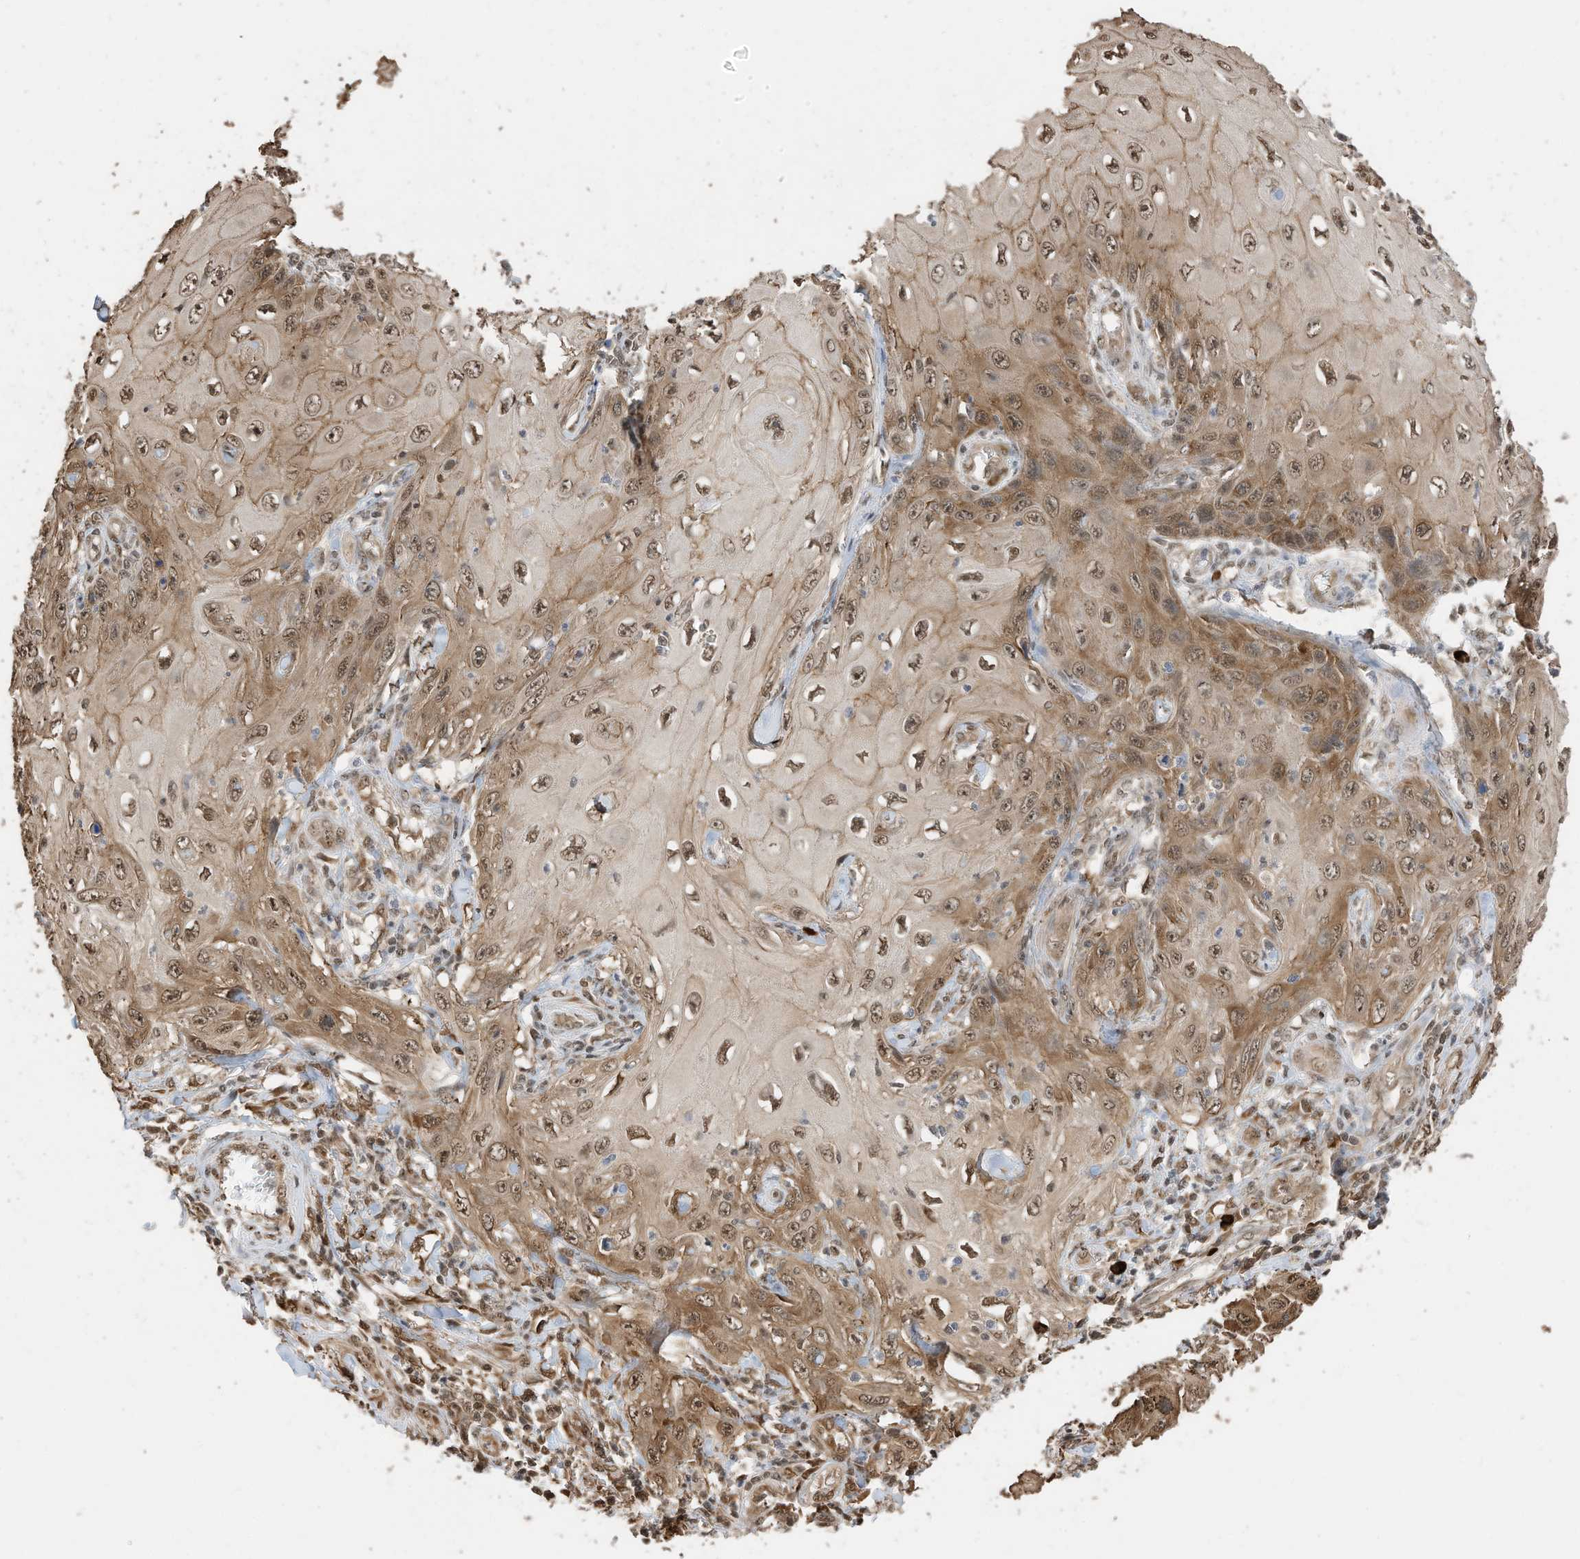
{"staining": {"intensity": "moderate", "quantity": ">75%", "location": "cytoplasmic/membranous,nuclear"}, "tissue": "skin cancer", "cell_type": "Tumor cells", "image_type": "cancer", "snomed": [{"axis": "morphology", "description": "Squamous cell carcinoma, NOS"}, {"axis": "topography", "description": "Skin"}], "caption": "Squamous cell carcinoma (skin) stained with a protein marker reveals moderate staining in tumor cells.", "gene": "ZNF195", "patient": {"sex": "female", "age": 73}}